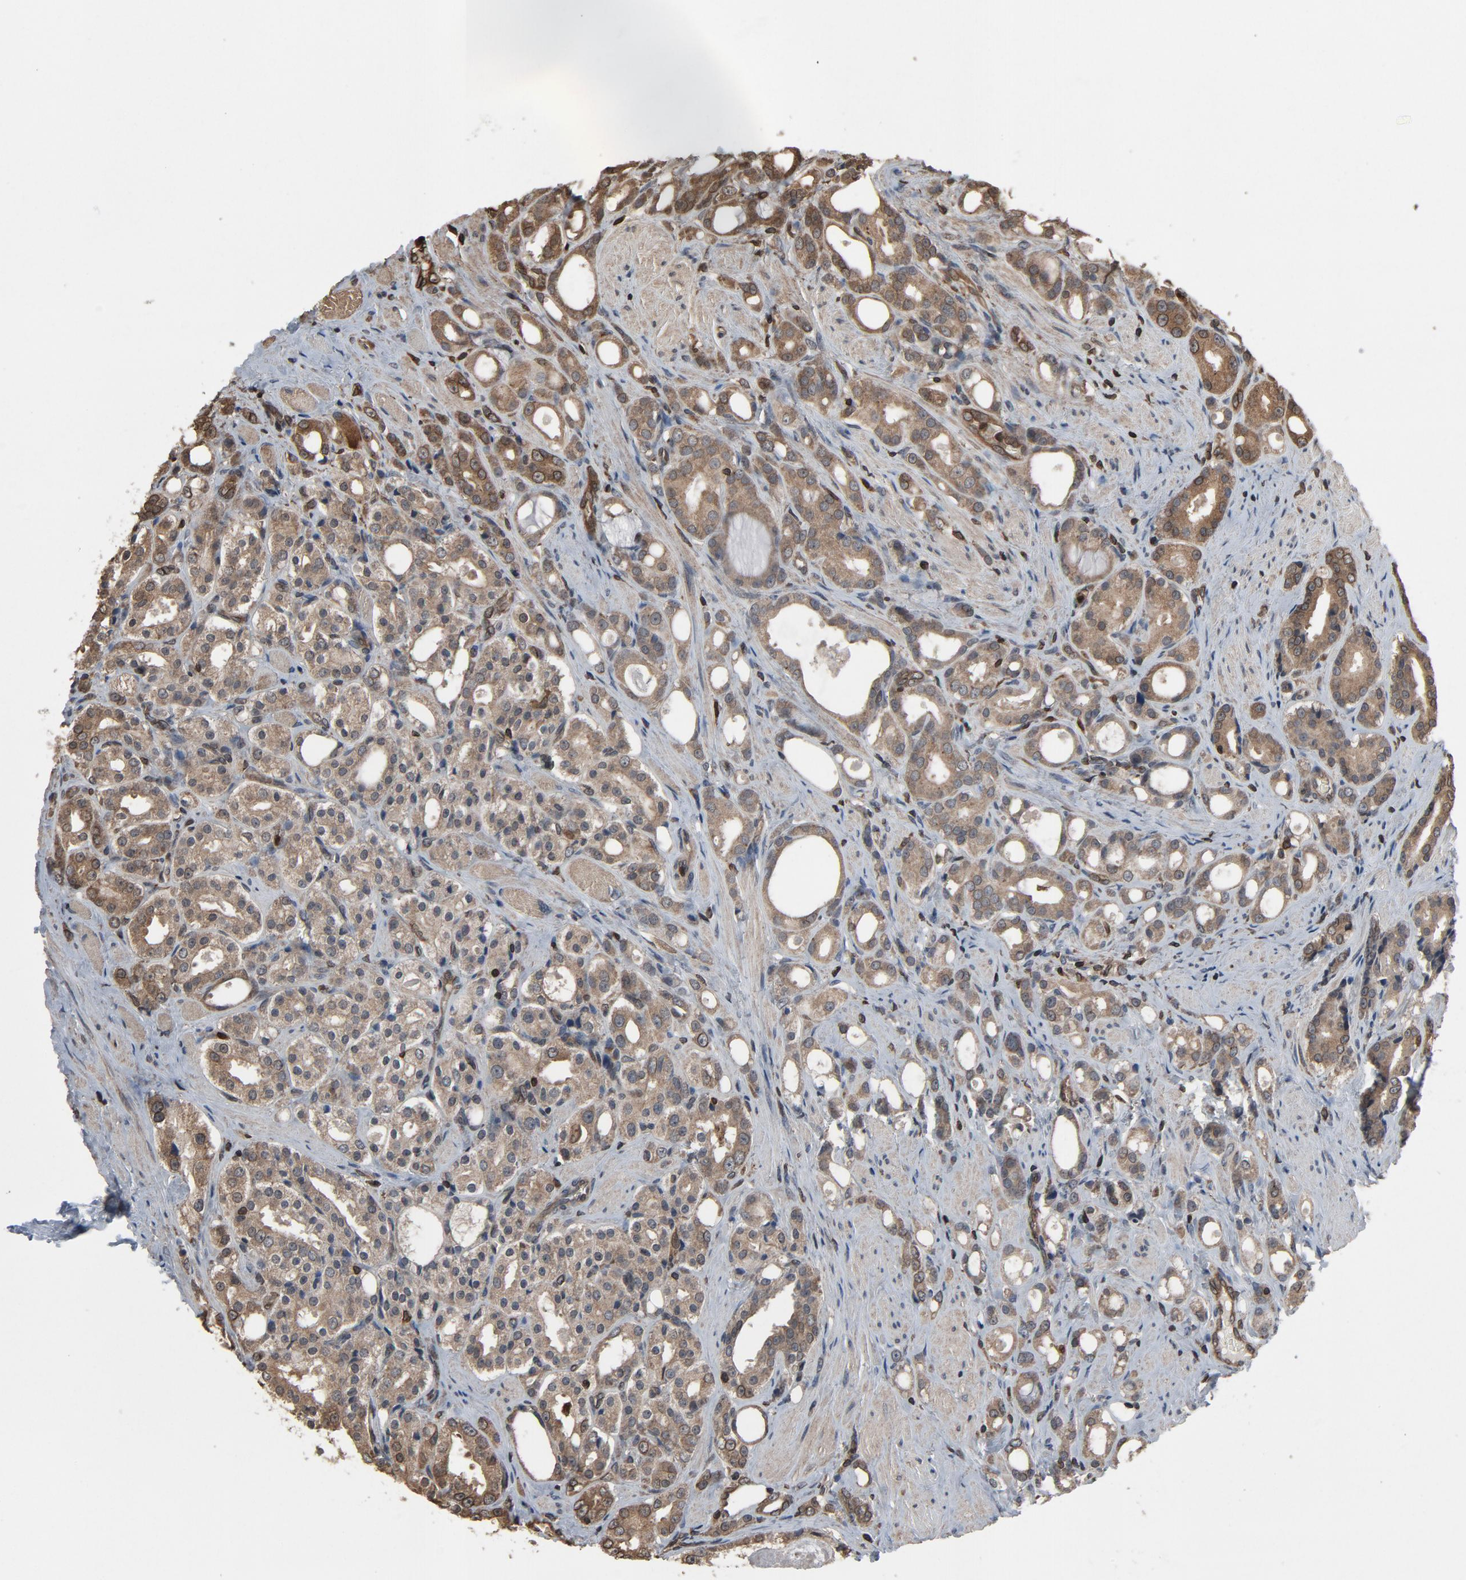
{"staining": {"intensity": "weak", "quantity": "25%-75%", "location": "cytoplasmic/membranous,nuclear"}, "tissue": "prostate cancer", "cell_type": "Tumor cells", "image_type": "cancer", "snomed": [{"axis": "morphology", "description": "Adenocarcinoma, Medium grade"}, {"axis": "topography", "description": "Prostate"}], "caption": "Immunohistochemical staining of human prostate adenocarcinoma (medium-grade) shows low levels of weak cytoplasmic/membranous and nuclear protein expression in approximately 25%-75% of tumor cells. Nuclei are stained in blue.", "gene": "UBE2D1", "patient": {"sex": "male", "age": 60}}